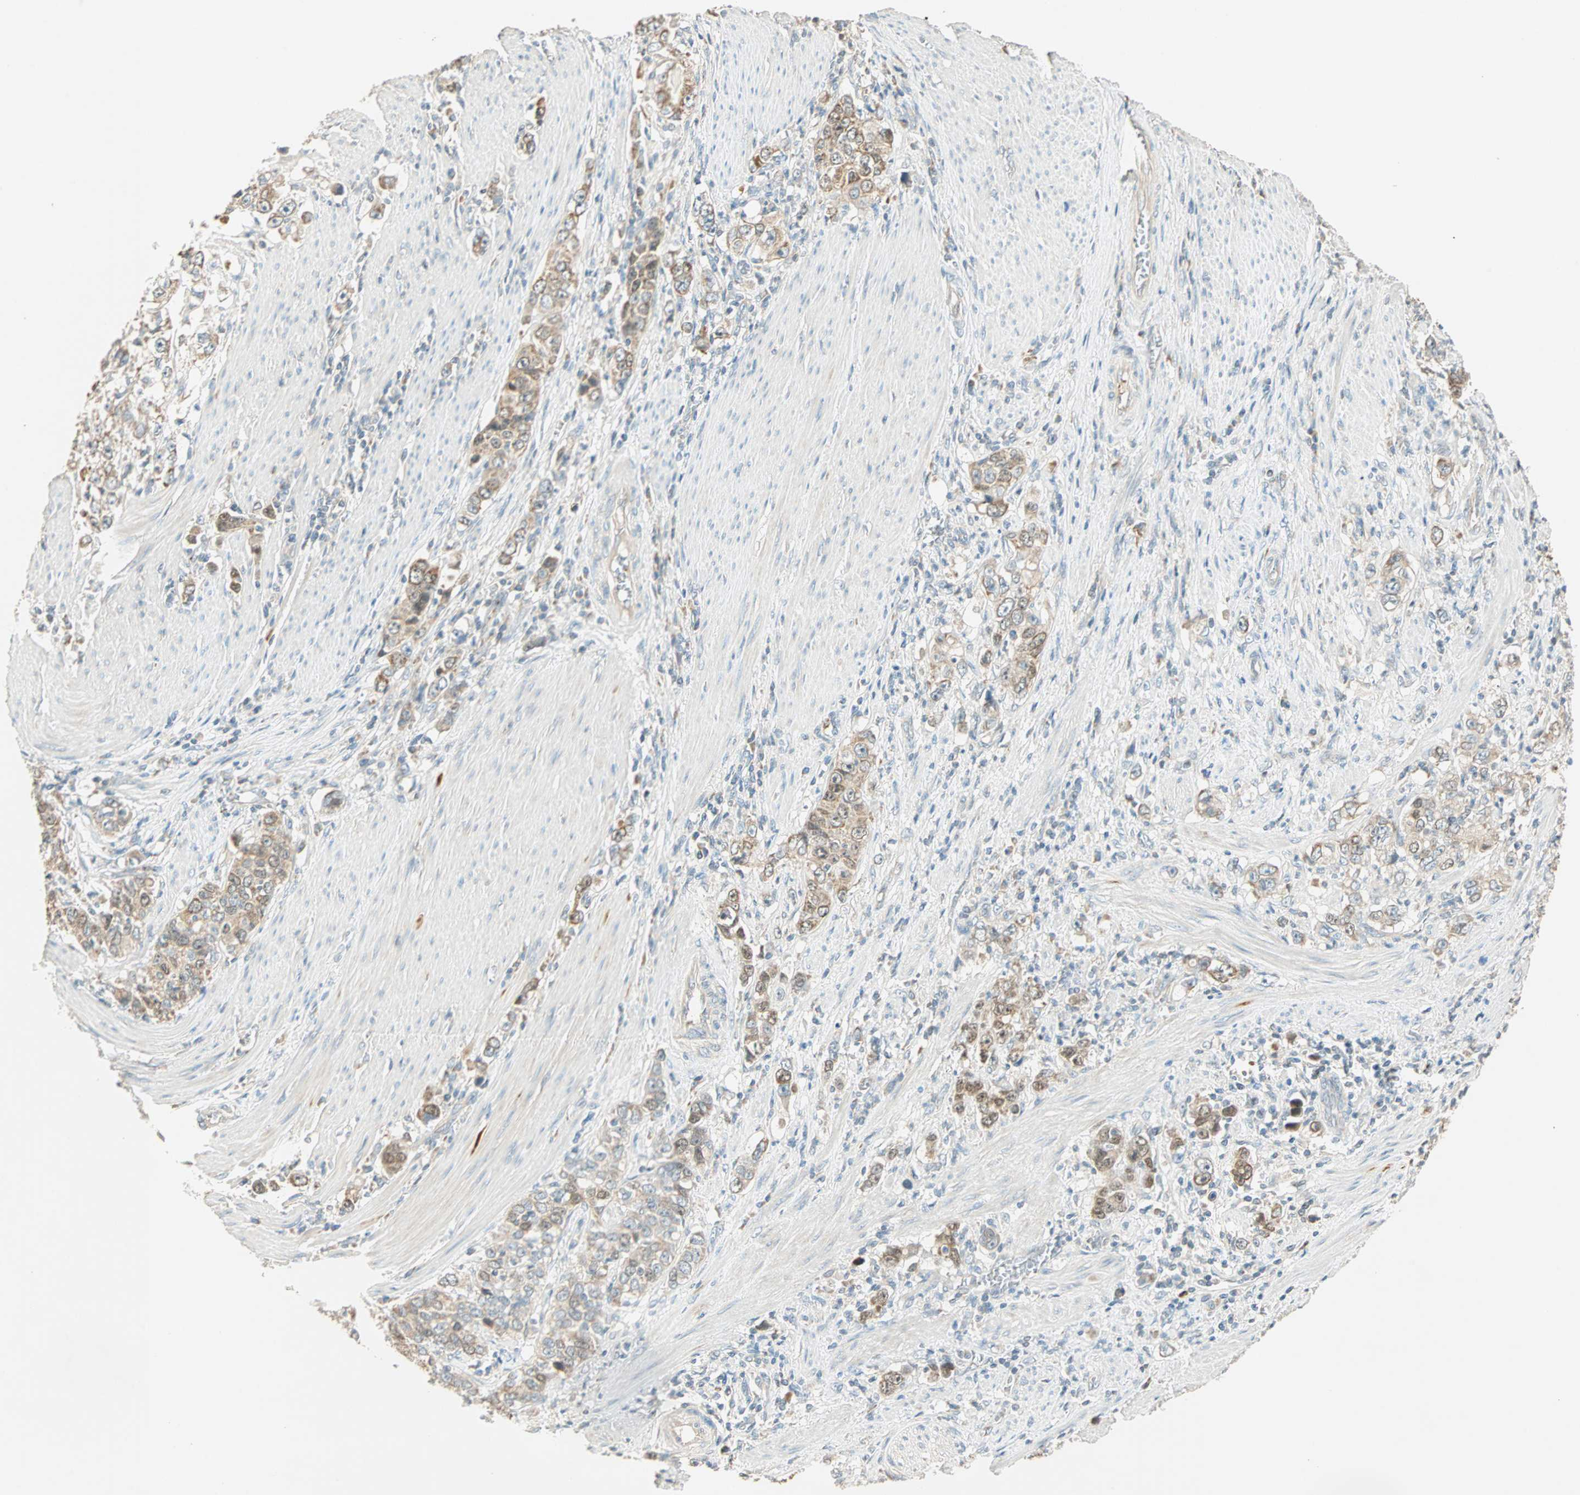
{"staining": {"intensity": "weak", "quantity": ">75%", "location": "cytoplasmic/membranous"}, "tissue": "stomach cancer", "cell_type": "Tumor cells", "image_type": "cancer", "snomed": [{"axis": "morphology", "description": "Adenocarcinoma, NOS"}, {"axis": "topography", "description": "Stomach, lower"}], "caption": "High-power microscopy captured an immunohistochemistry photomicrograph of stomach adenocarcinoma, revealing weak cytoplasmic/membranous expression in approximately >75% of tumor cells. (Brightfield microscopy of DAB IHC at high magnification).", "gene": "RAD18", "patient": {"sex": "female", "age": 72}}